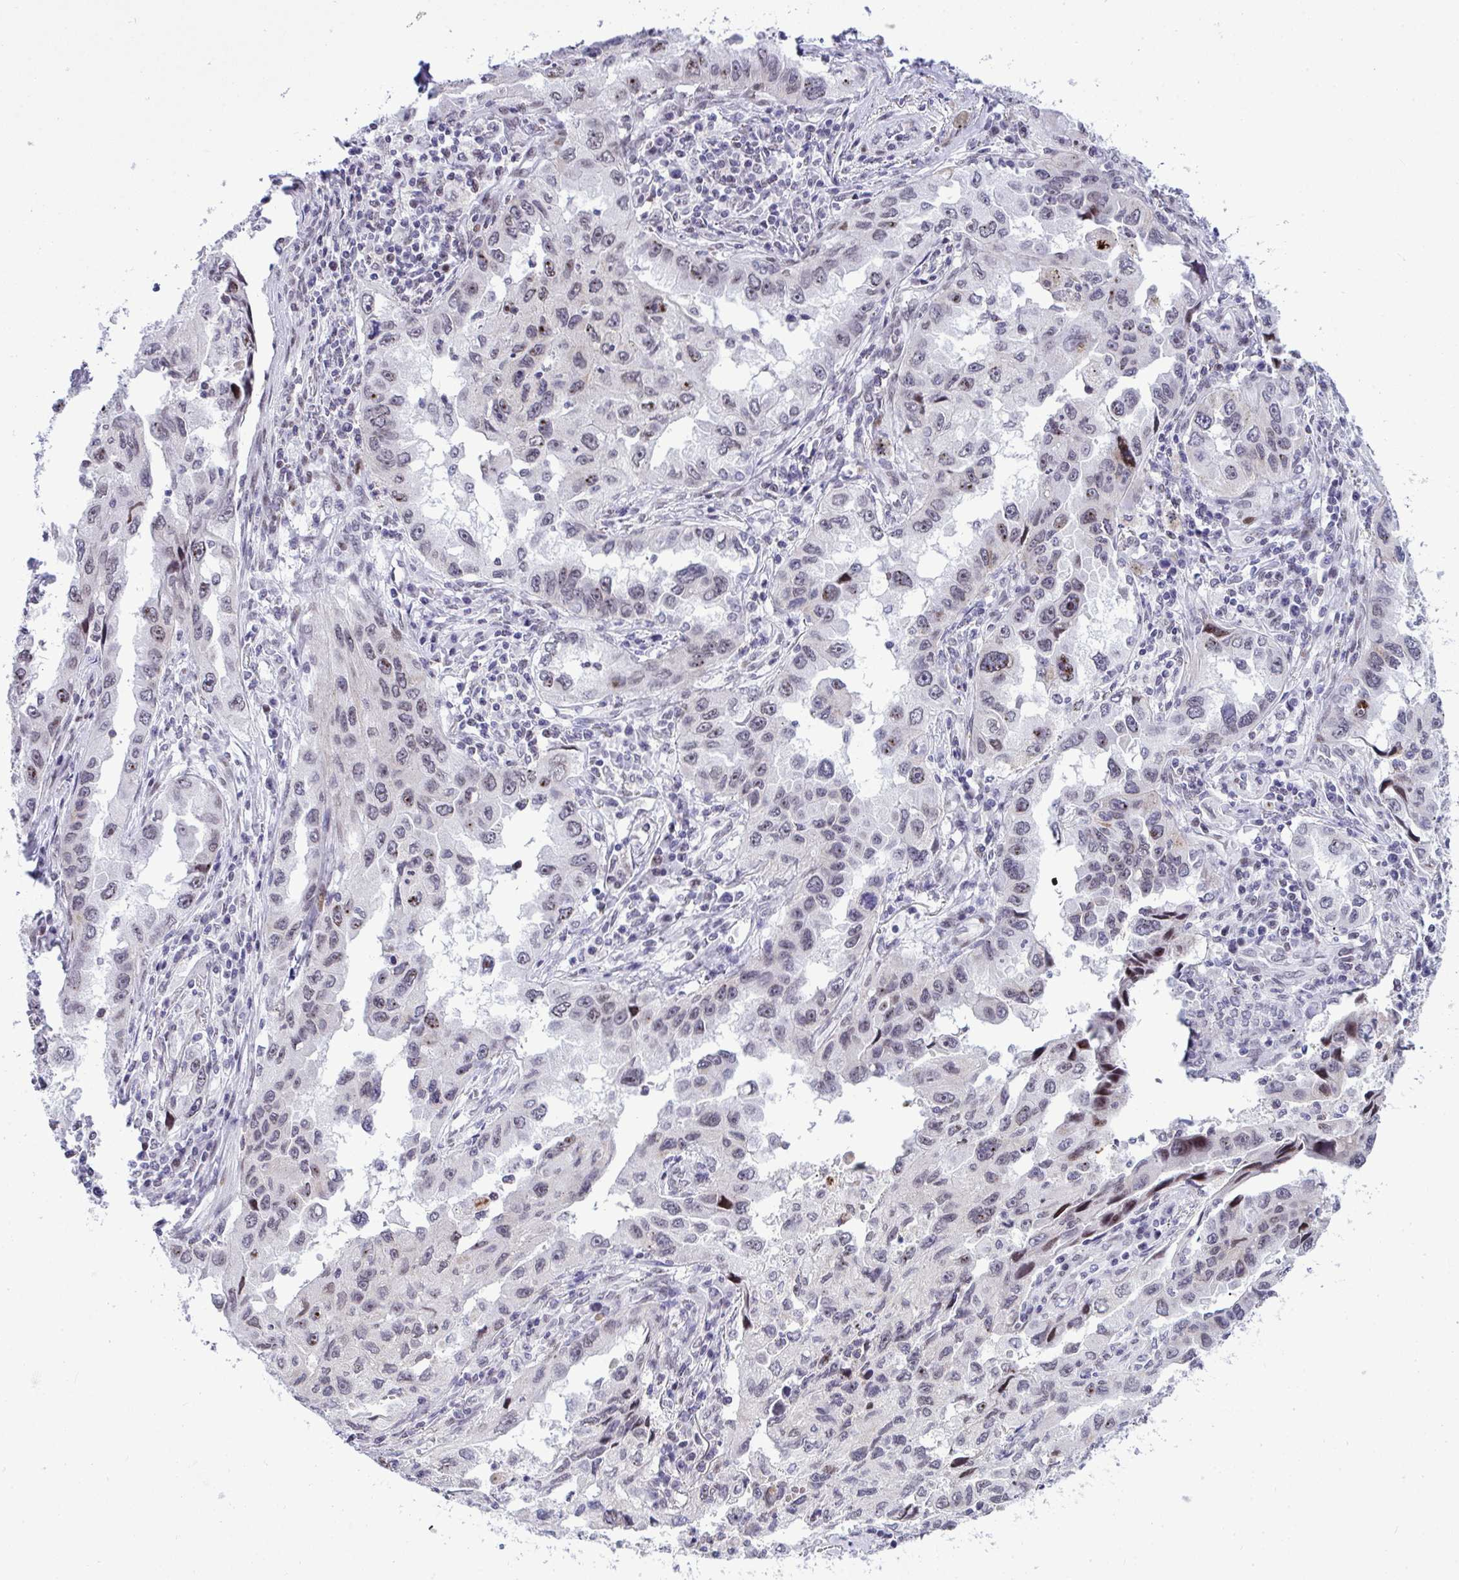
{"staining": {"intensity": "weak", "quantity": "25%-75%", "location": "nuclear"}, "tissue": "lung cancer", "cell_type": "Tumor cells", "image_type": "cancer", "snomed": [{"axis": "morphology", "description": "Adenocarcinoma, NOS"}, {"axis": "topography", "description": "Lung"}], "caption": "Lung adenocarcinoma was stained to show a protein in brown. There is low levels of weak nuclear expression in approximately 25%-75% of tumor cells. Using DAB (3,3'-diaminobenzidine) (brown) and hematoxylin (blue) stains, captured at high magnification using brightfield microscopy.", "gene": "ZFHX3", "patient": {"sex": "female", "age": 73}}